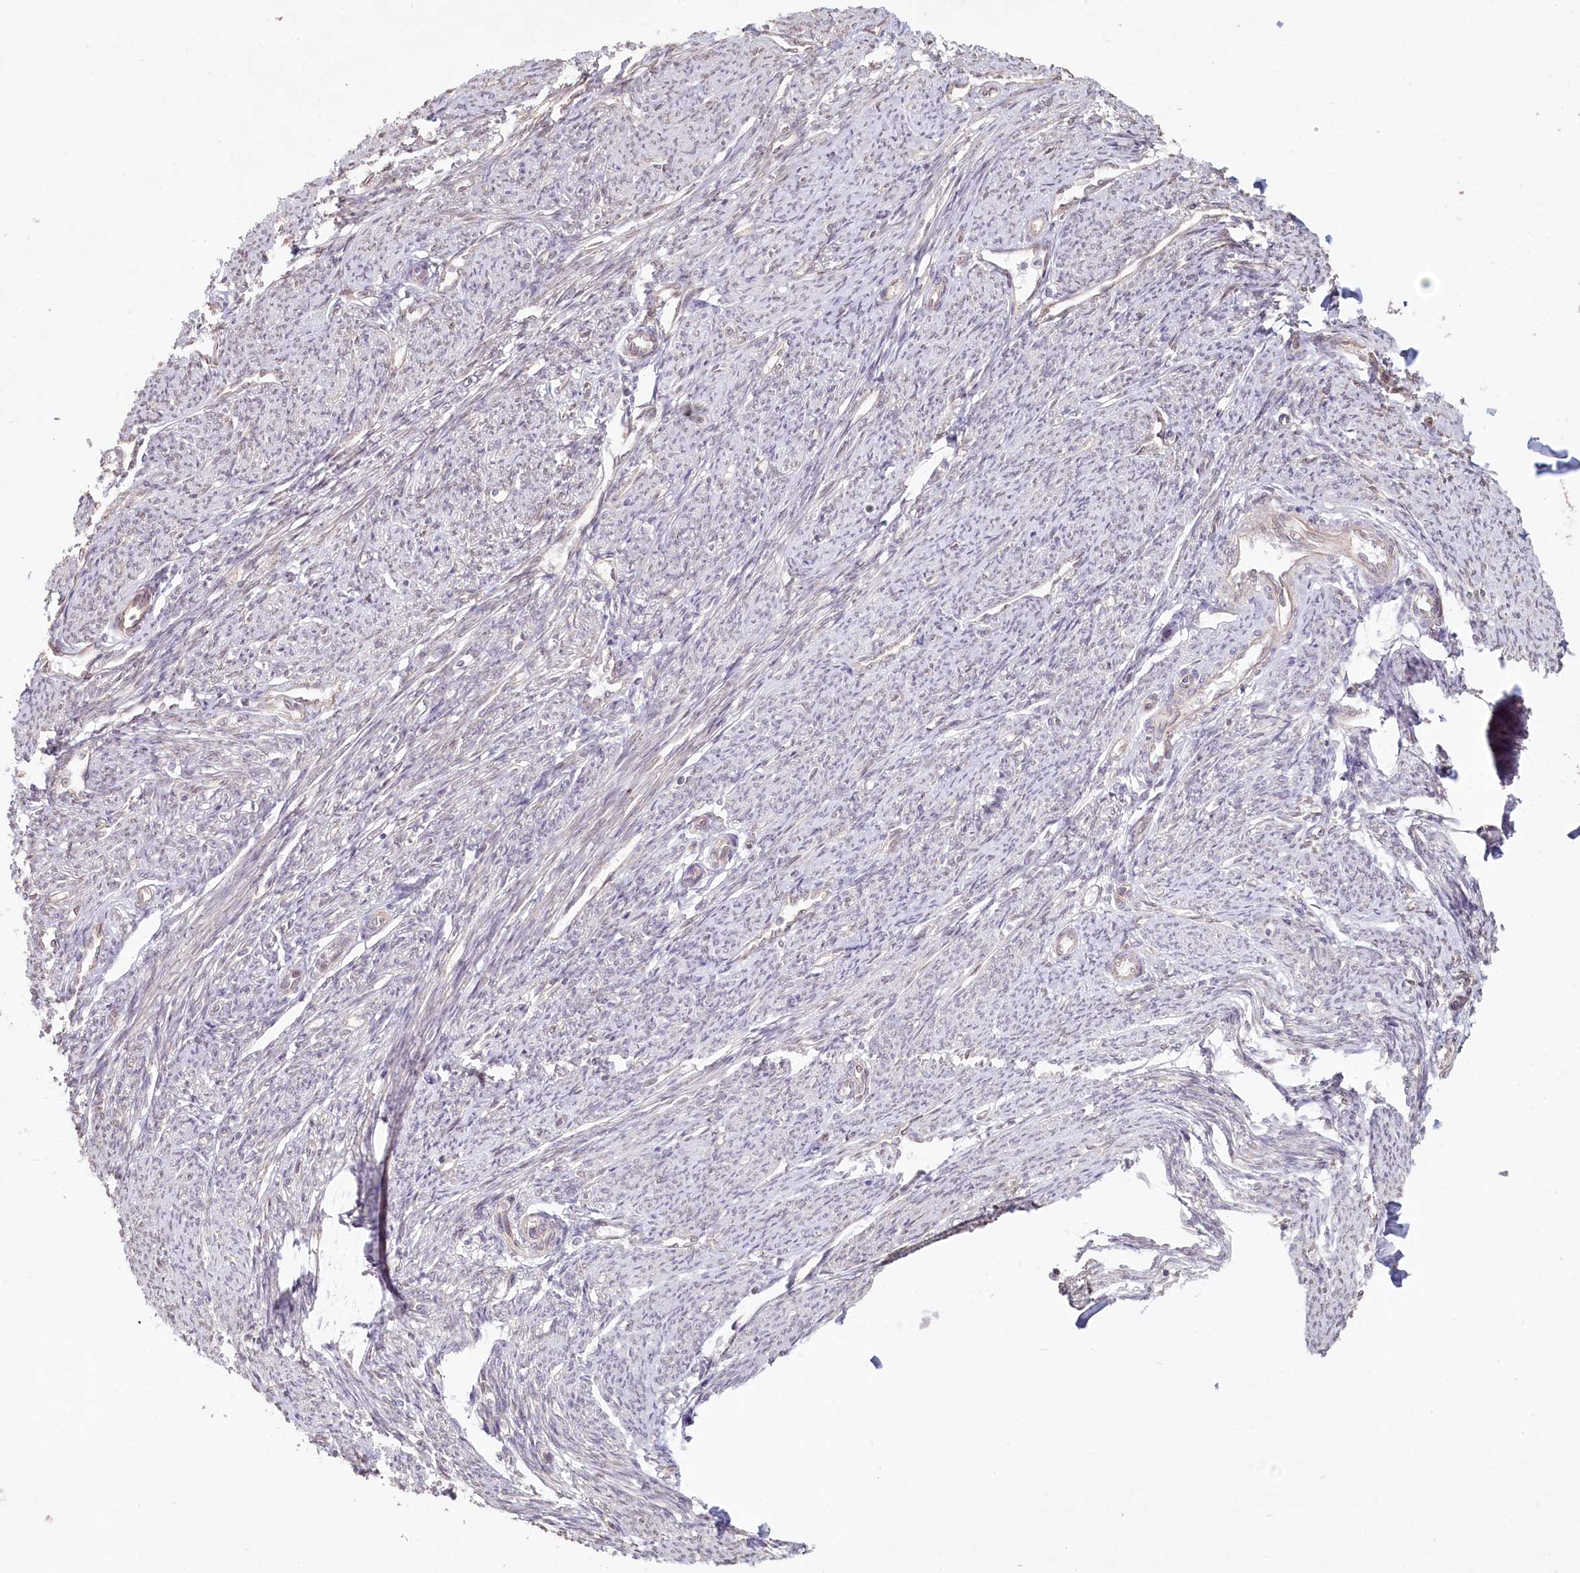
{"staining": {"intensity": "moderate", "quantity": "<25%", "location": "cytoplasmic/membranous"}, "tissue": "smooth muscle", "cell_type": "Smooth muscle cells", "image_type": "normal", "snomed": [{"axis": "morphology", "description": "Normal tissue, NOS"}, {"axis": "topography", "description": "Smooth muscle"}, {"axis": "topography", "description": "Uterus"}], "caption": "This image reveals IHC staining of benign smooth muscle, with low moderate cytoplasmic/membranous positivity in about <25% of smooth muscle cells.", "gene": "TCHP", "patient": {"sex": "female", "age": 59}}